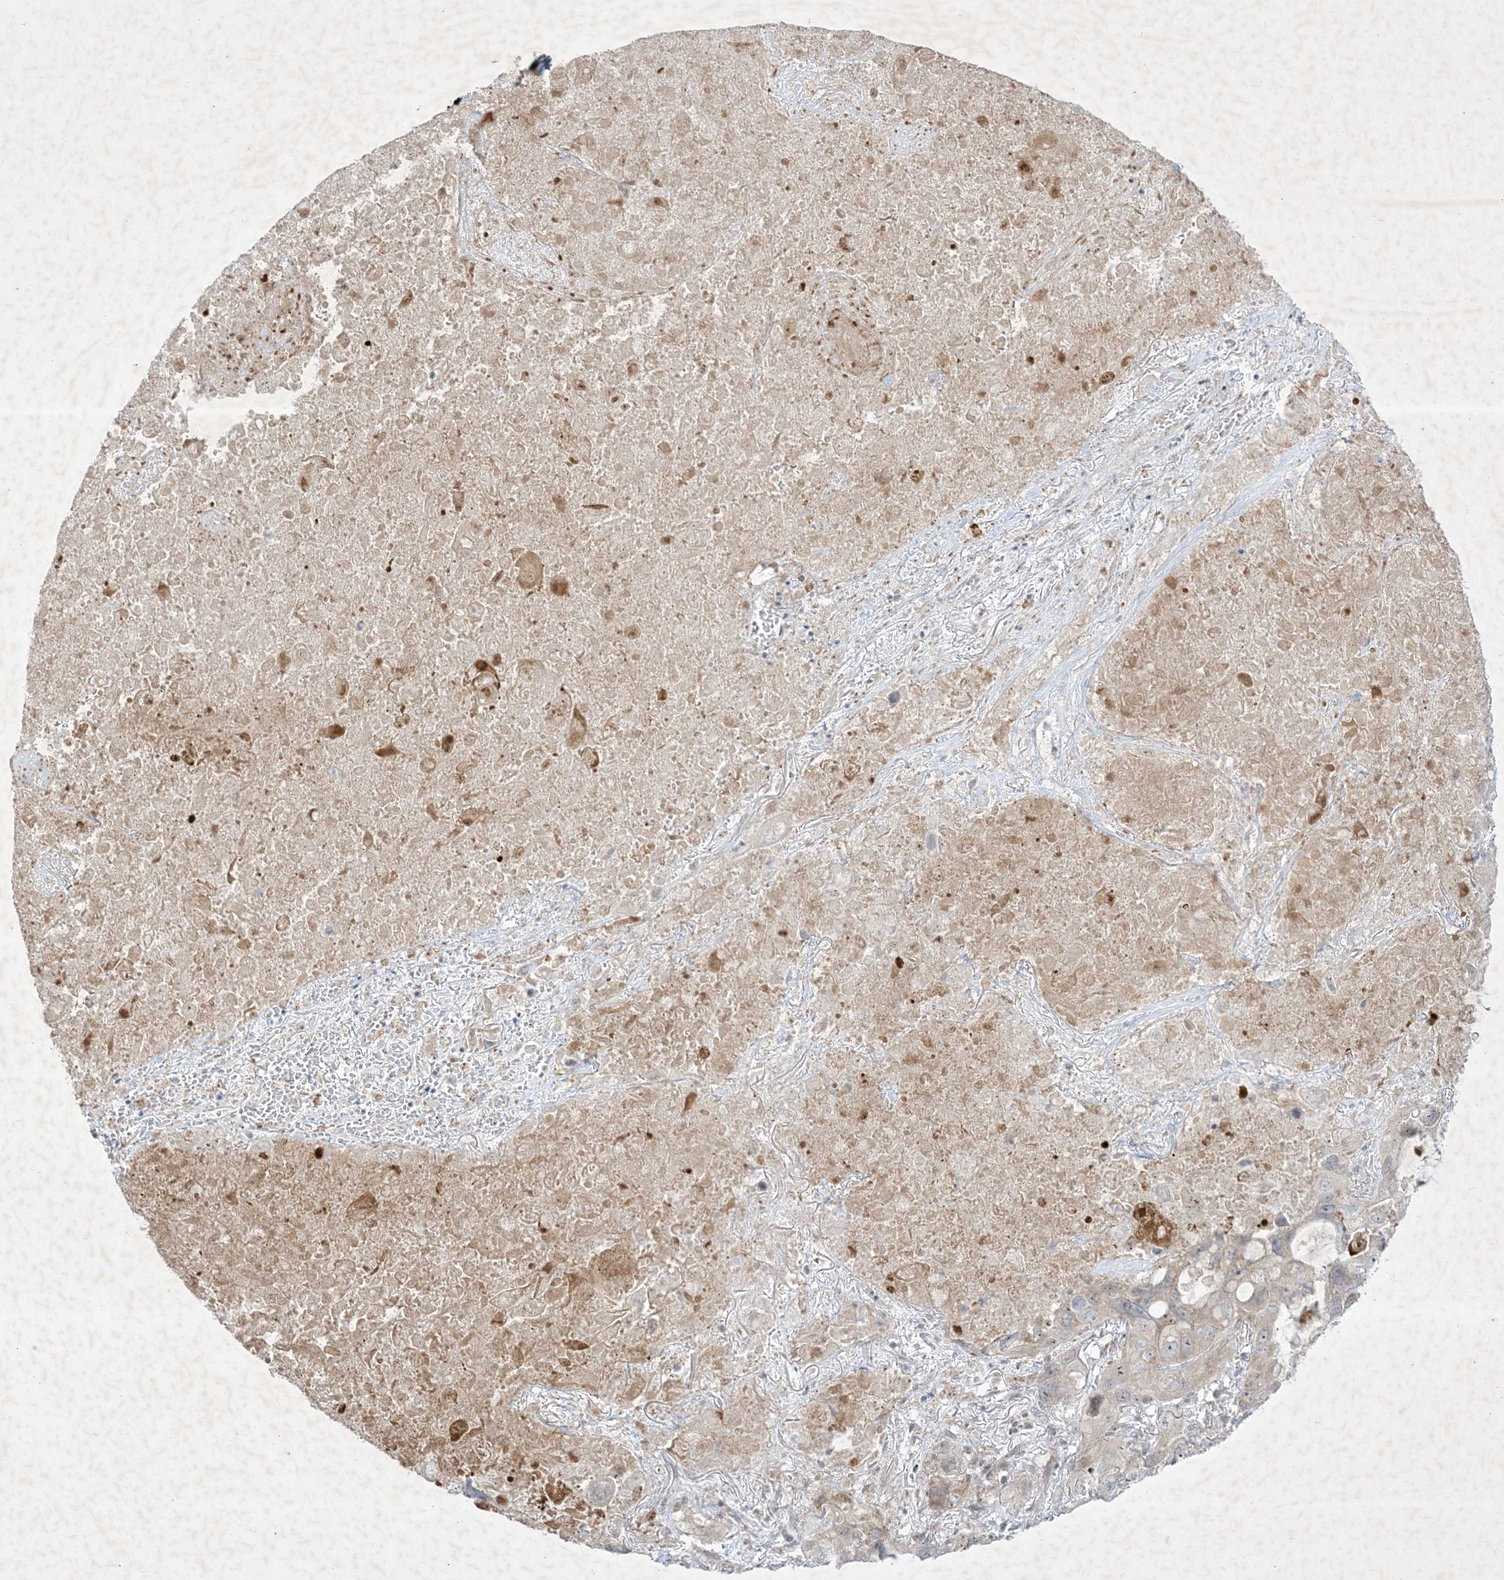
{"staining": {"intensity": "weak", "quantity": "<25%", "location": "cytoplasmic/membranous,nuclear"}, "tissue": "lung cancer", "cell_type": "Tumor cells", "image_type": "cancer", "snomed": [{"axis": "morphology", "description": "Squamous cell carcinoma, NOS"}, {"axis": "topography", "description": "Lung"}], "caption": "Tumor cells show no significant protein staining in lung squamous cell carcinoma.", "gene": "SOGA3", "patient": {"sex": "female", "age": 73}}